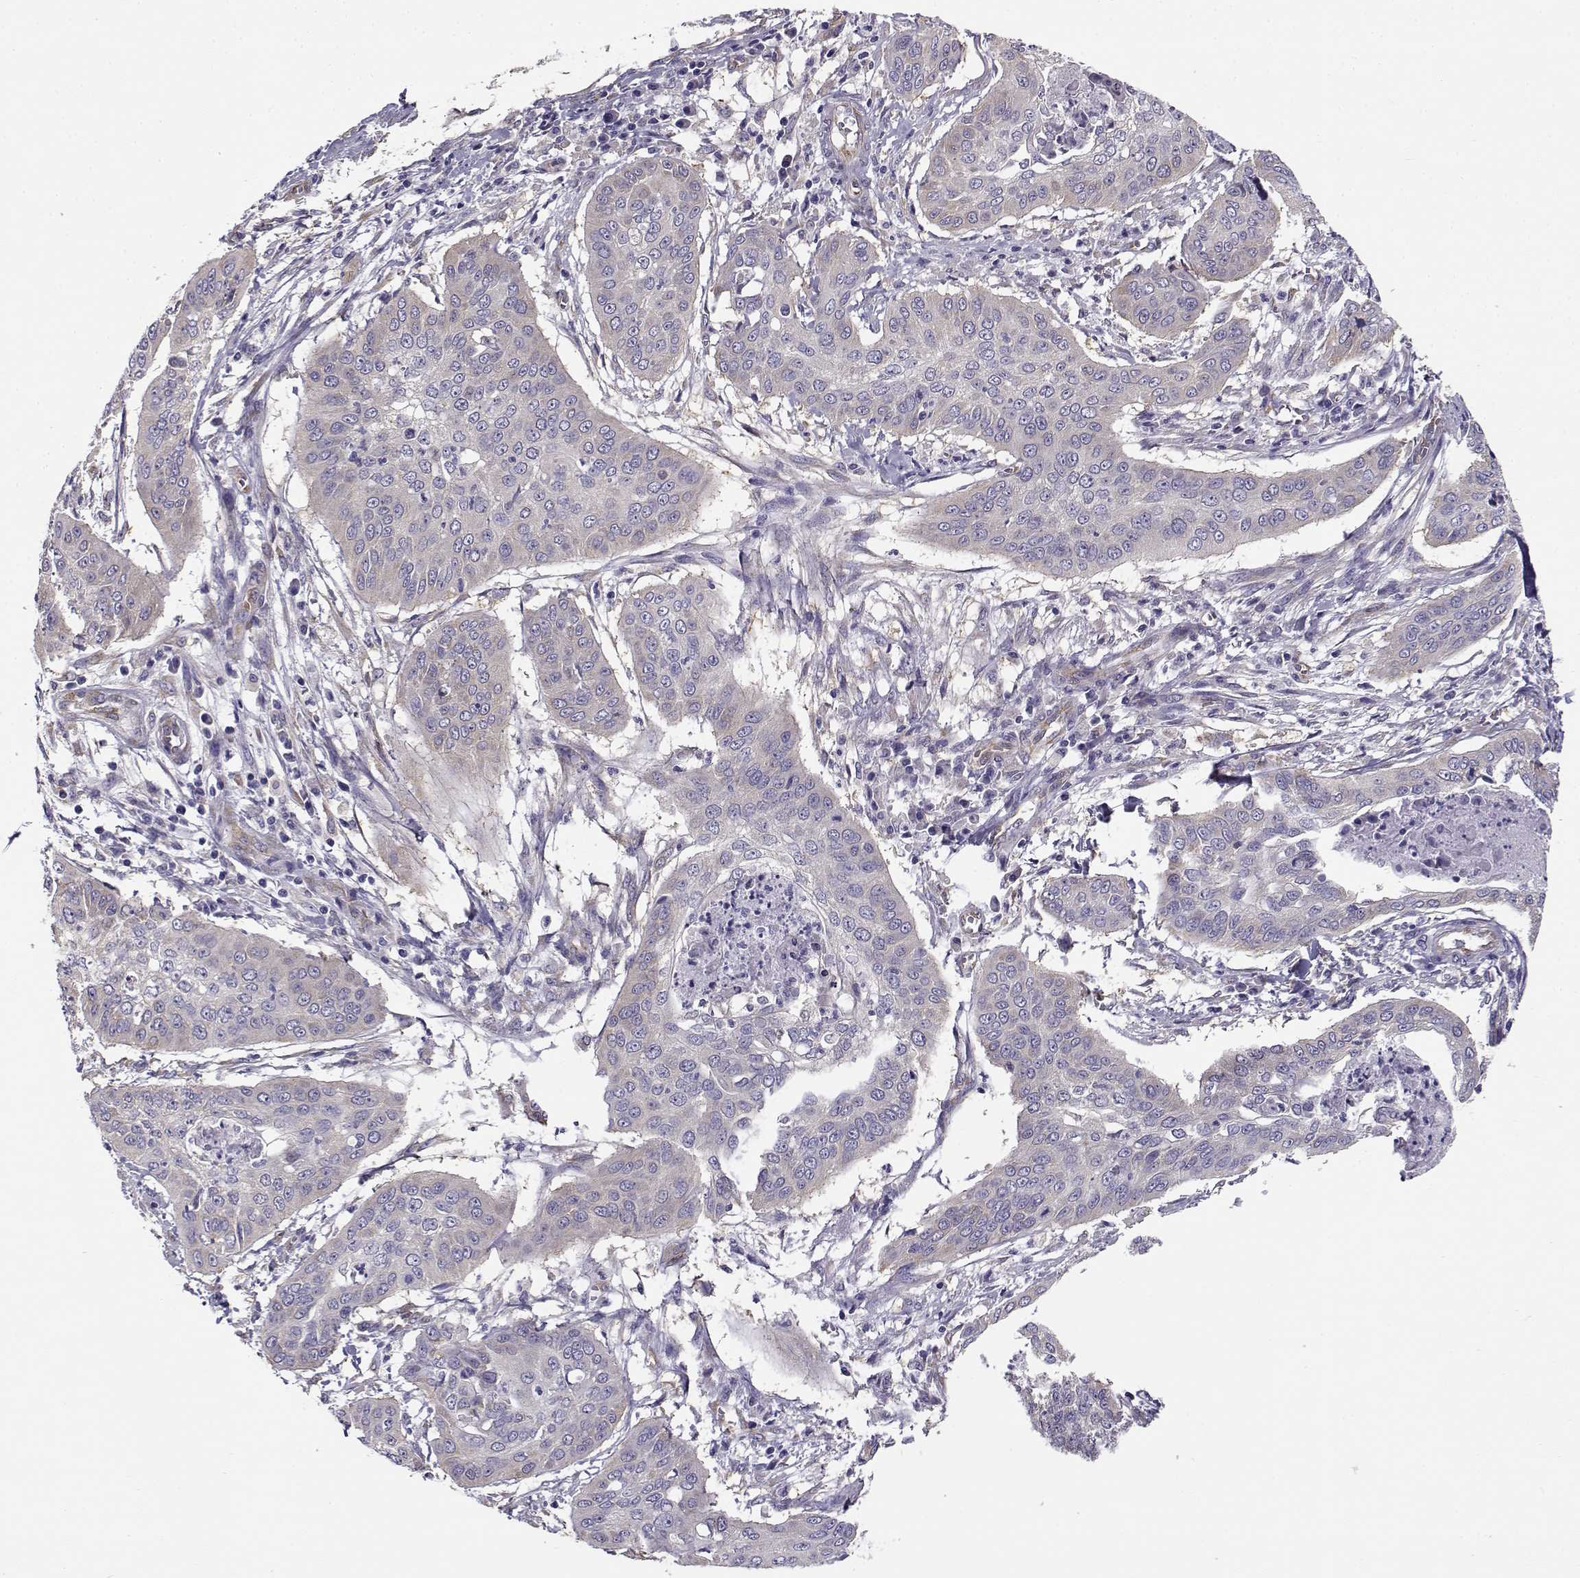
{"staining": {"intensity": "negative", "quantity": "none", "location": "none"}, "tissue": "cervical cancer", "cell_type": "Tumor cells", "image_type": "cancer", "snomed": [{"axis": "morphology", "description": "Squamous cell carcinoma, NOS"}, {"axis": "topography", "description": "Cervix"}], "caption": "Micrograph shows no protein expression in tumor cells of cervical squamous cell carcinoma tissue.", "gene": "BEND6", "patient": {"sex": "female", "age": 39}}